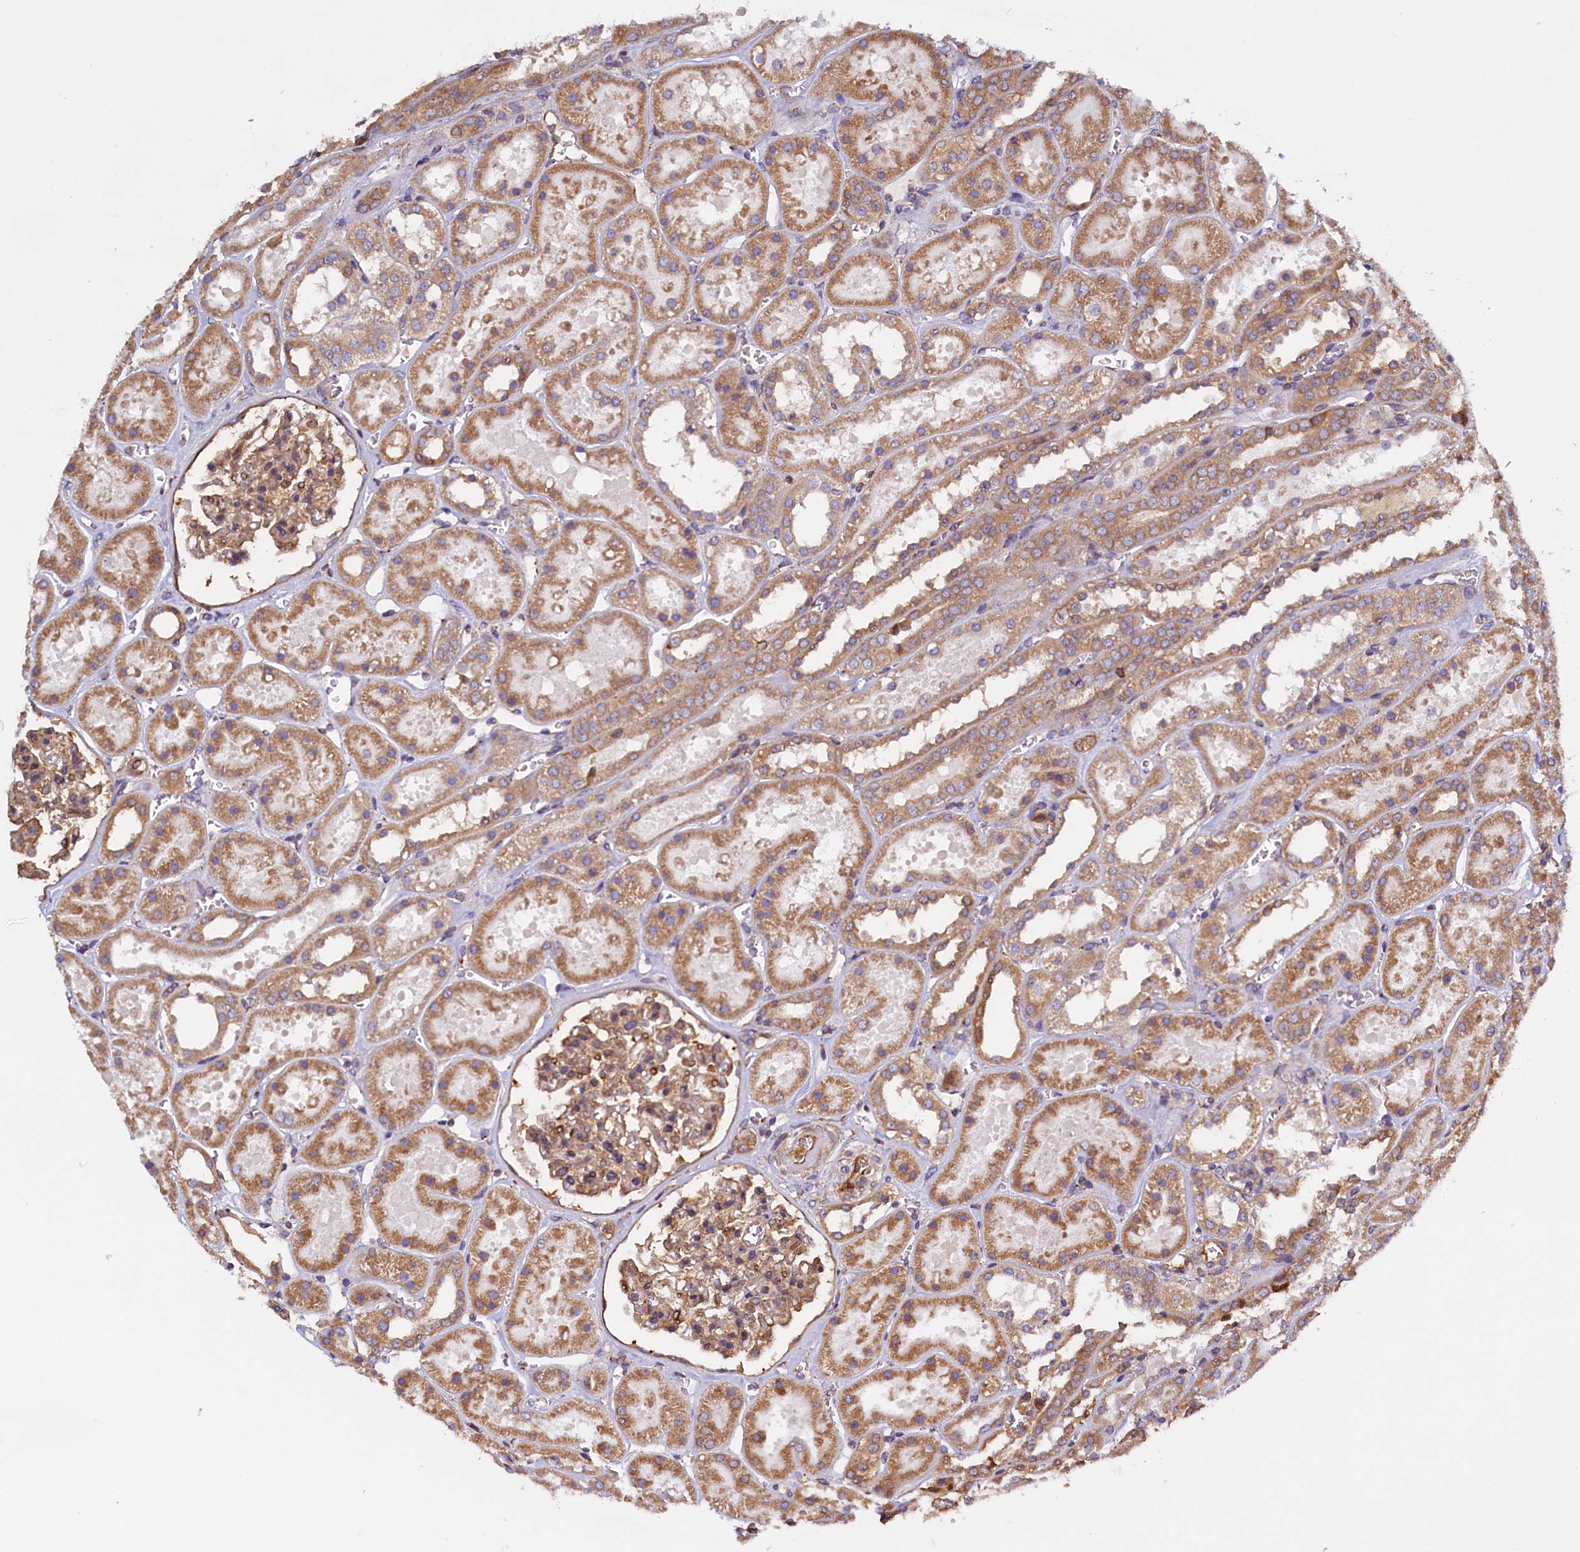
{"staining": {"intensity": "moderate", "quantity": ">75%", "location": "cytoplasmic/membranous"}, "tissue": "kidney", "cell_type": "Cells in glomeruli", "image_type": "normal", "snomed": [{"axis": "morphology", "description": "Normal tissue, NOS"}, {"axis": "topography", "description": "Kidney"}], "caption": "An image of kidney stained for a protein displays moderate cytoplasmic/membranous brown staining in cells in glomeruli.", "gene": "ATXN2L", "patient": {"sex": "female", "age": 41}}